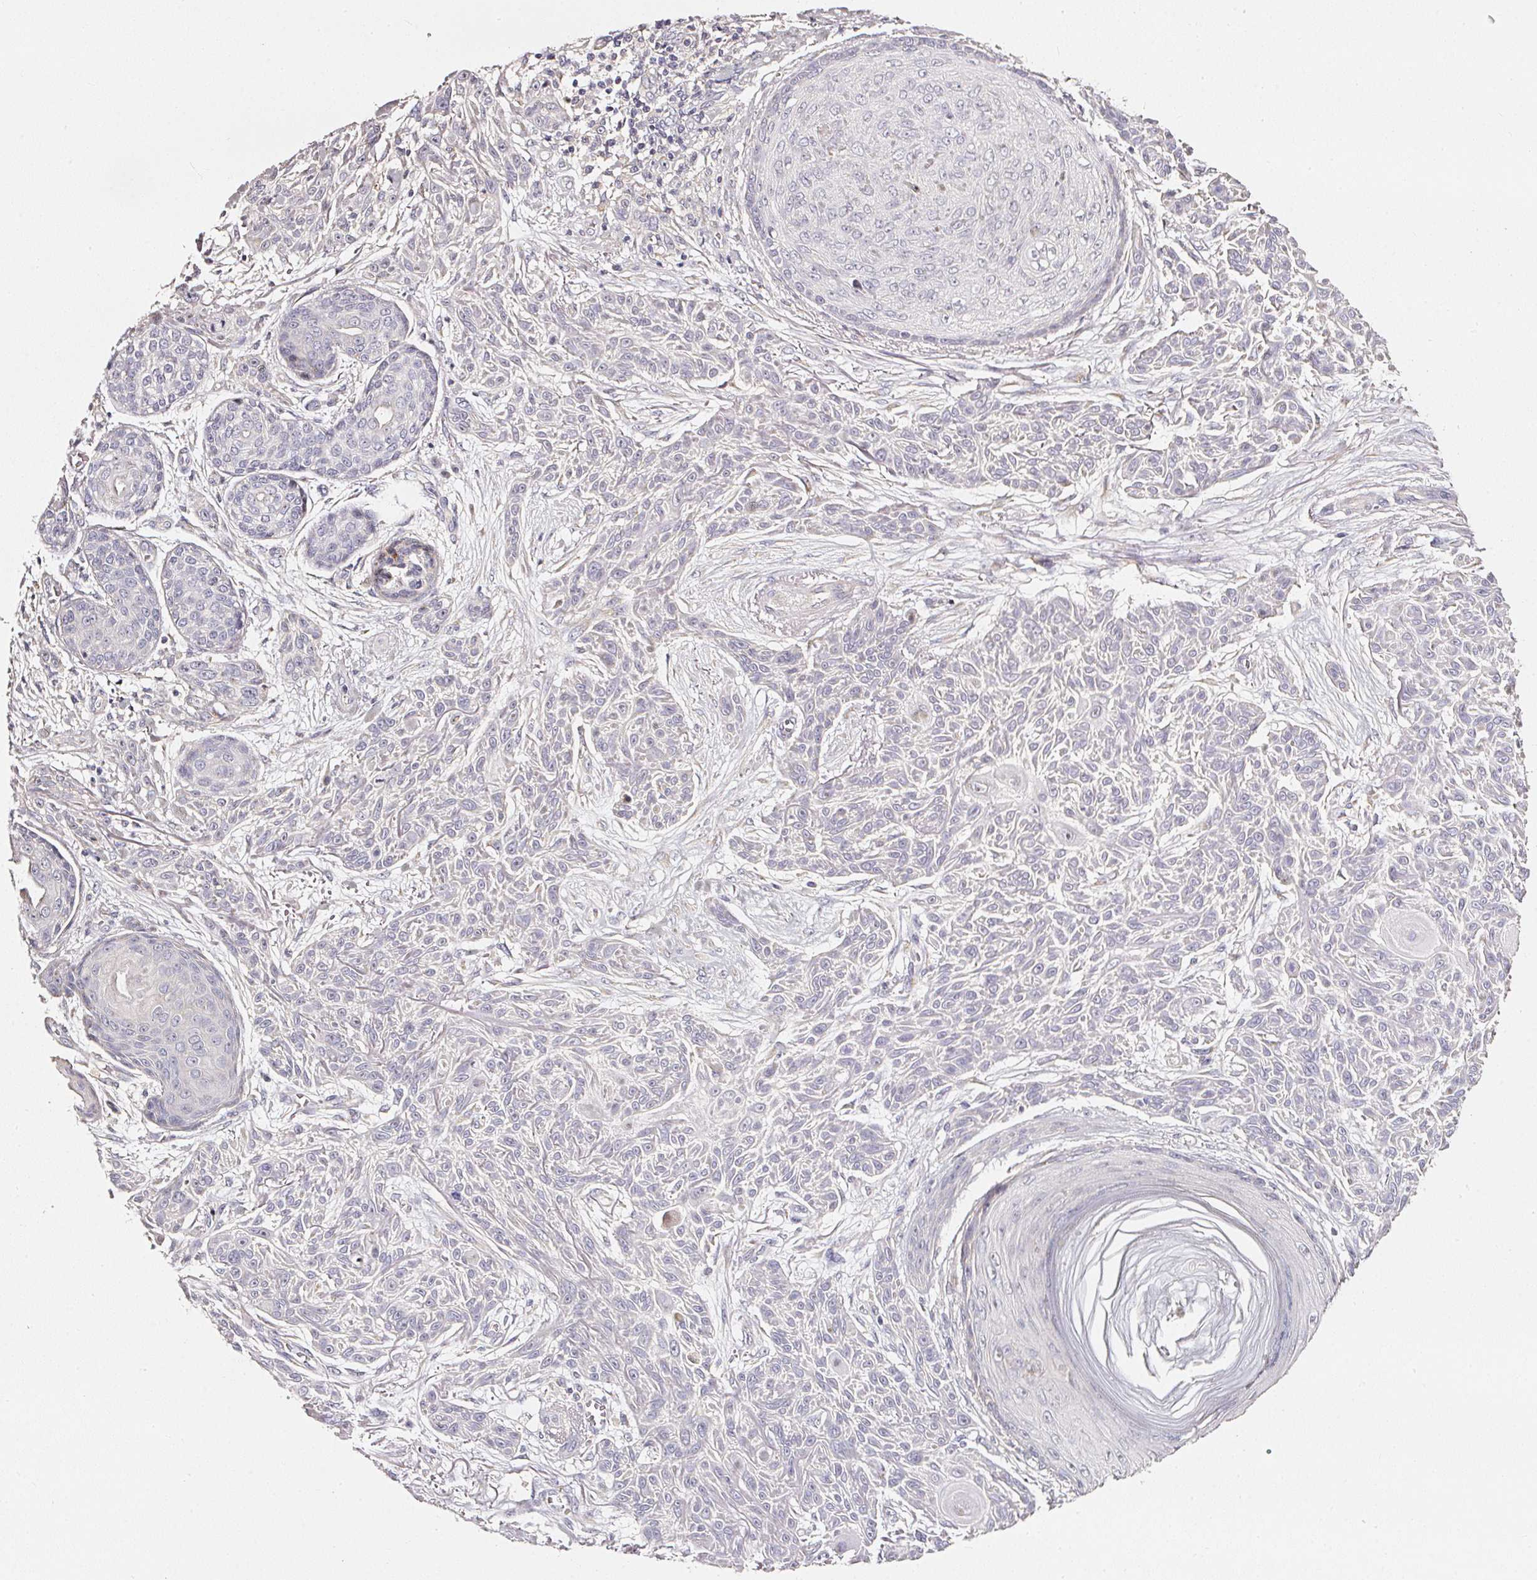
{"staining": {"intensity": "negative", "quantity": "none", "location": "none"}, "tissue": "skin cancer", "cell_type": "Tumor cells", "image_type": "cancer", "snomed": [{"axis": "morphology", "description": "Squamous cell carcinoma, NOS"}, {"axis": "topography", "description": "Skin"}], "caption": "This image is of skin cancer stained with immunohistochemistry (IHC) to label a protein in brown with the nuclei are counter-stained blue. There is no expression in tumor cells.", "gene": "NTRK1", "patient": {"sex": "male", "age": 86}}